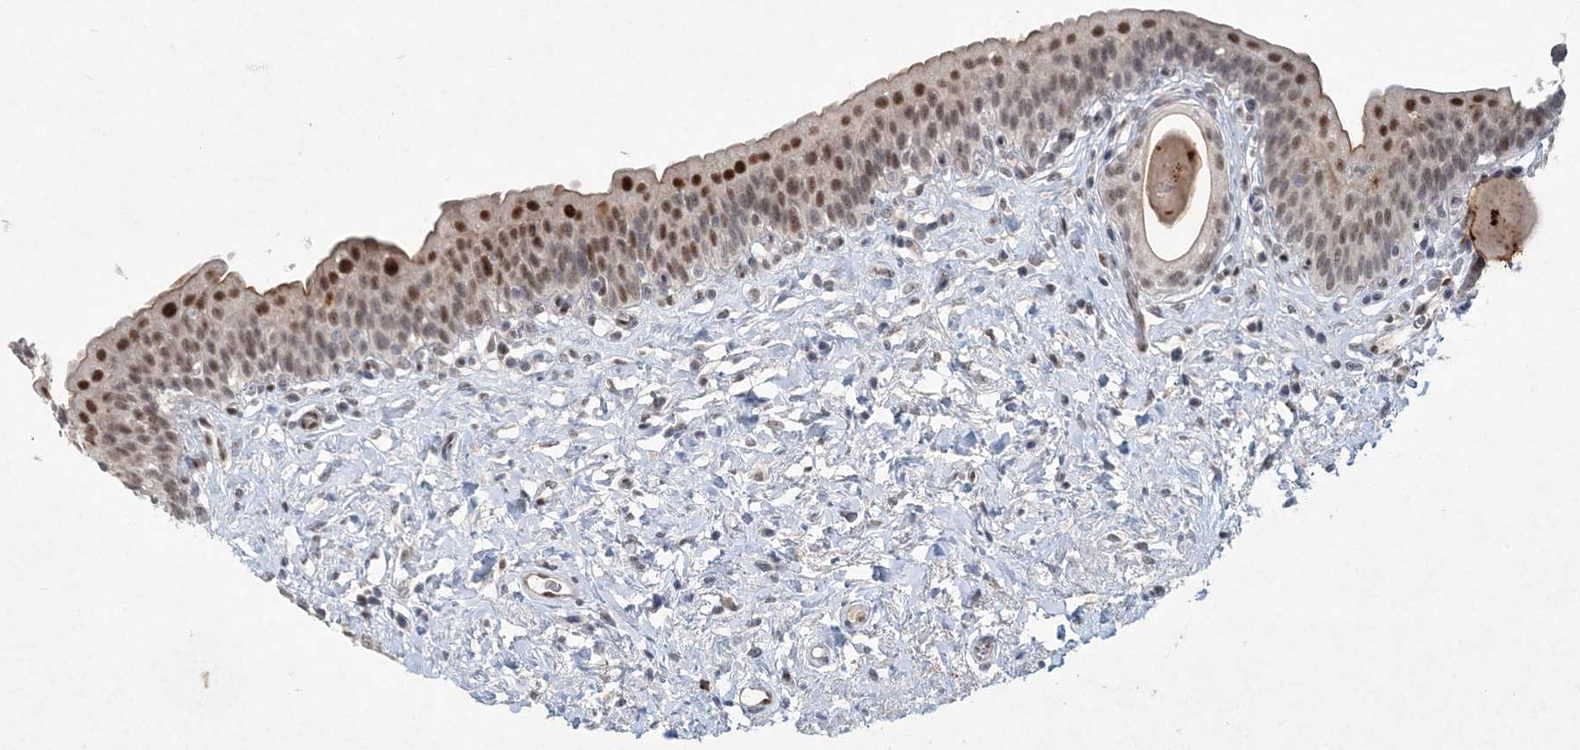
{"staining": {"intensity": "moderate", "quantity": ">75%", "location": "cytoplasmic/membranous,nuclear"}, "tissue": "urinary bladder", "cell_type": "Urothelial cells", "image_type": "normal", "snomed": [{"axis": "morphology", "description": "Normal tissue, NOS"}, {"axis": "topography", "description": "Urinary bladder"}], "caption": "A high-resolution photomicrograph shows immunohistochemistry staining of unremarkable urinary bladder, which shows moderate cytoplasmic/membranous,nuclear positivity in approximately >75% of urothelial cells.", "gene": "GIN1", "patient": {"sex": "male", "age": 83}}